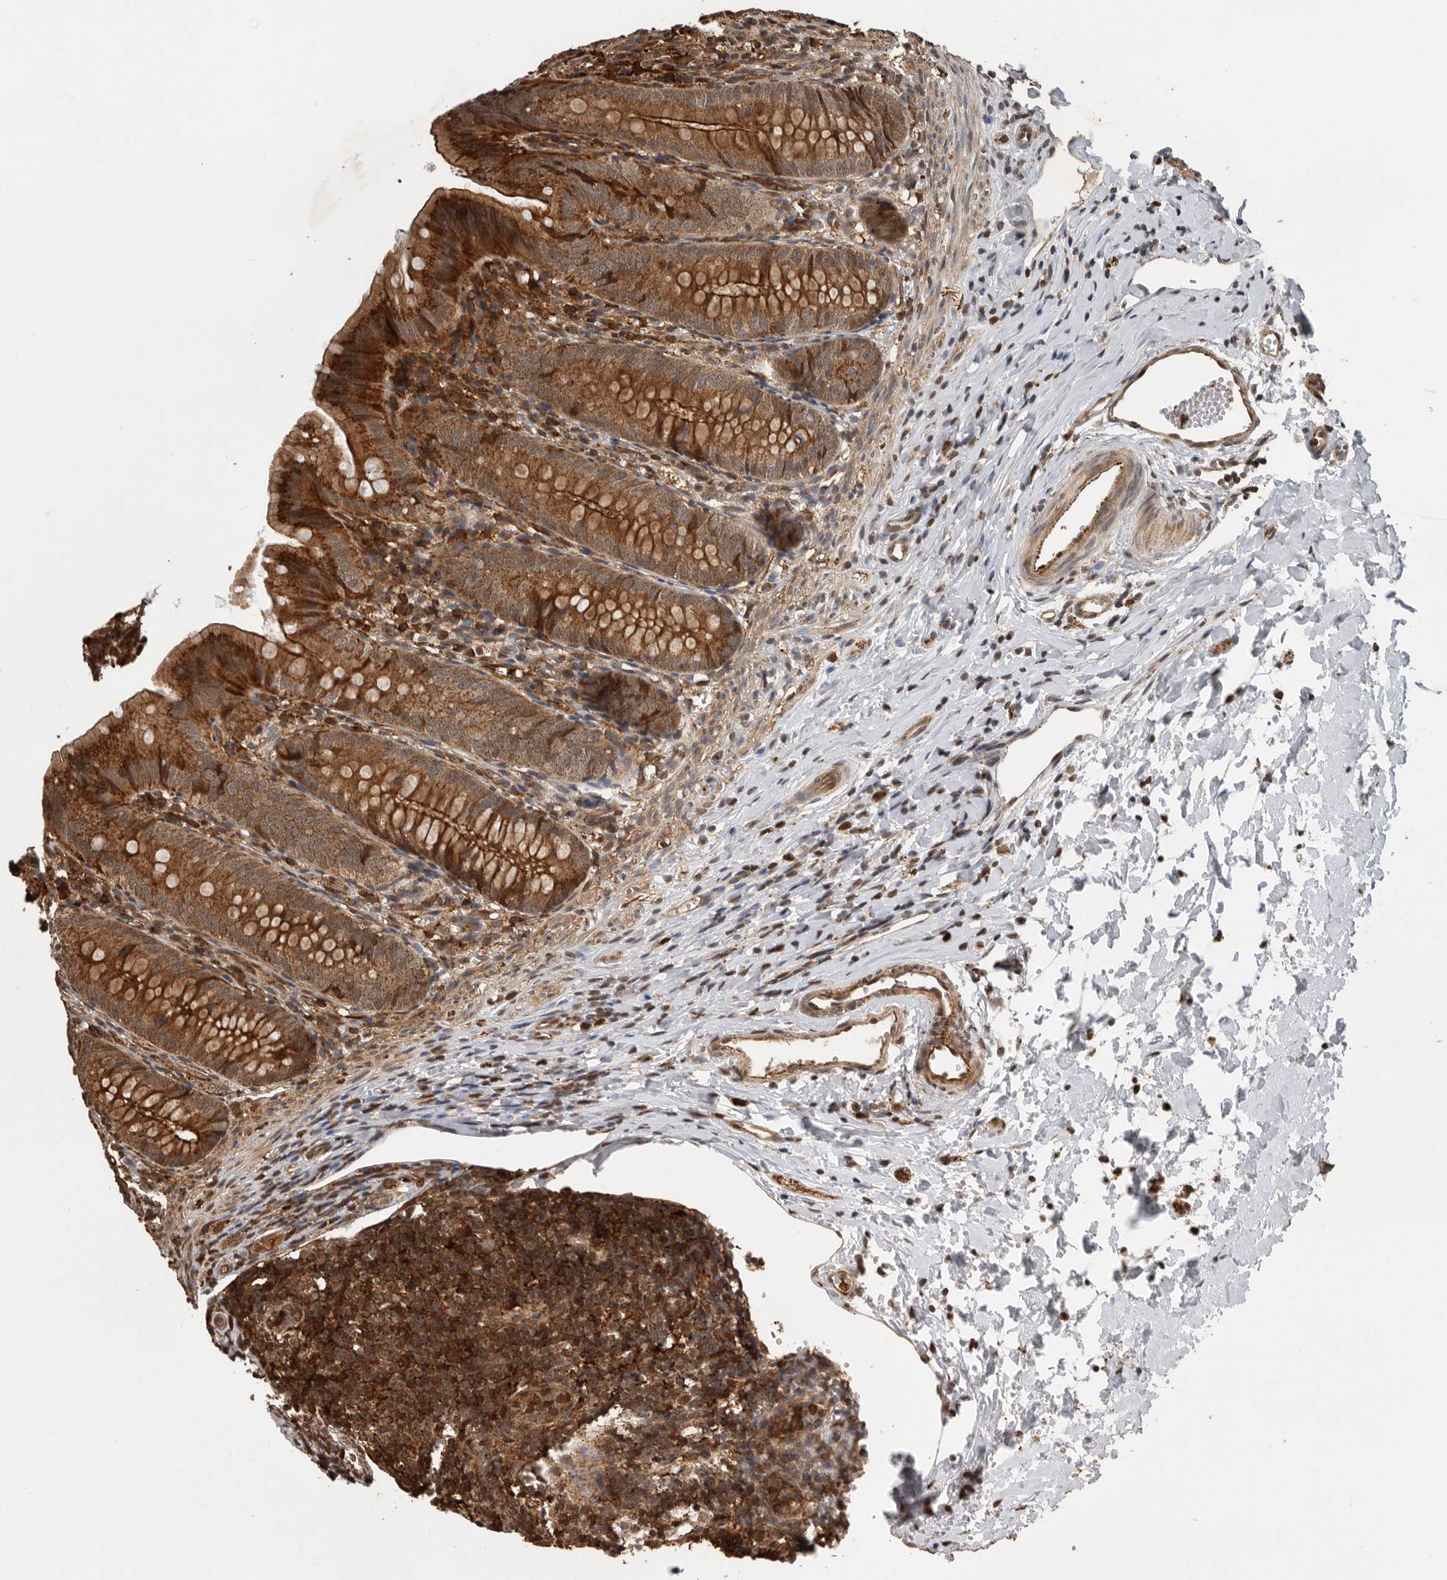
{"staining": {"intensity": "strong", "quantity": ">75%", "location": "cytoplasmic/membranous"}, "tissue": "appendix", "cell_type": "Glandular cells", "image_type": "normal", "snomed": [{"axis": "morphology", "description": "Normal tissue, NOS"}, {"axis": "topography", "description": "Appendix"}], "caption": "Brown immunohistochemical staining in benign appendix reveals strong cytoplasmic/membranous expression in about >75% of glandular cells.", "gene": "RNF157", "patient": {"sex": "male", "age": 1}}